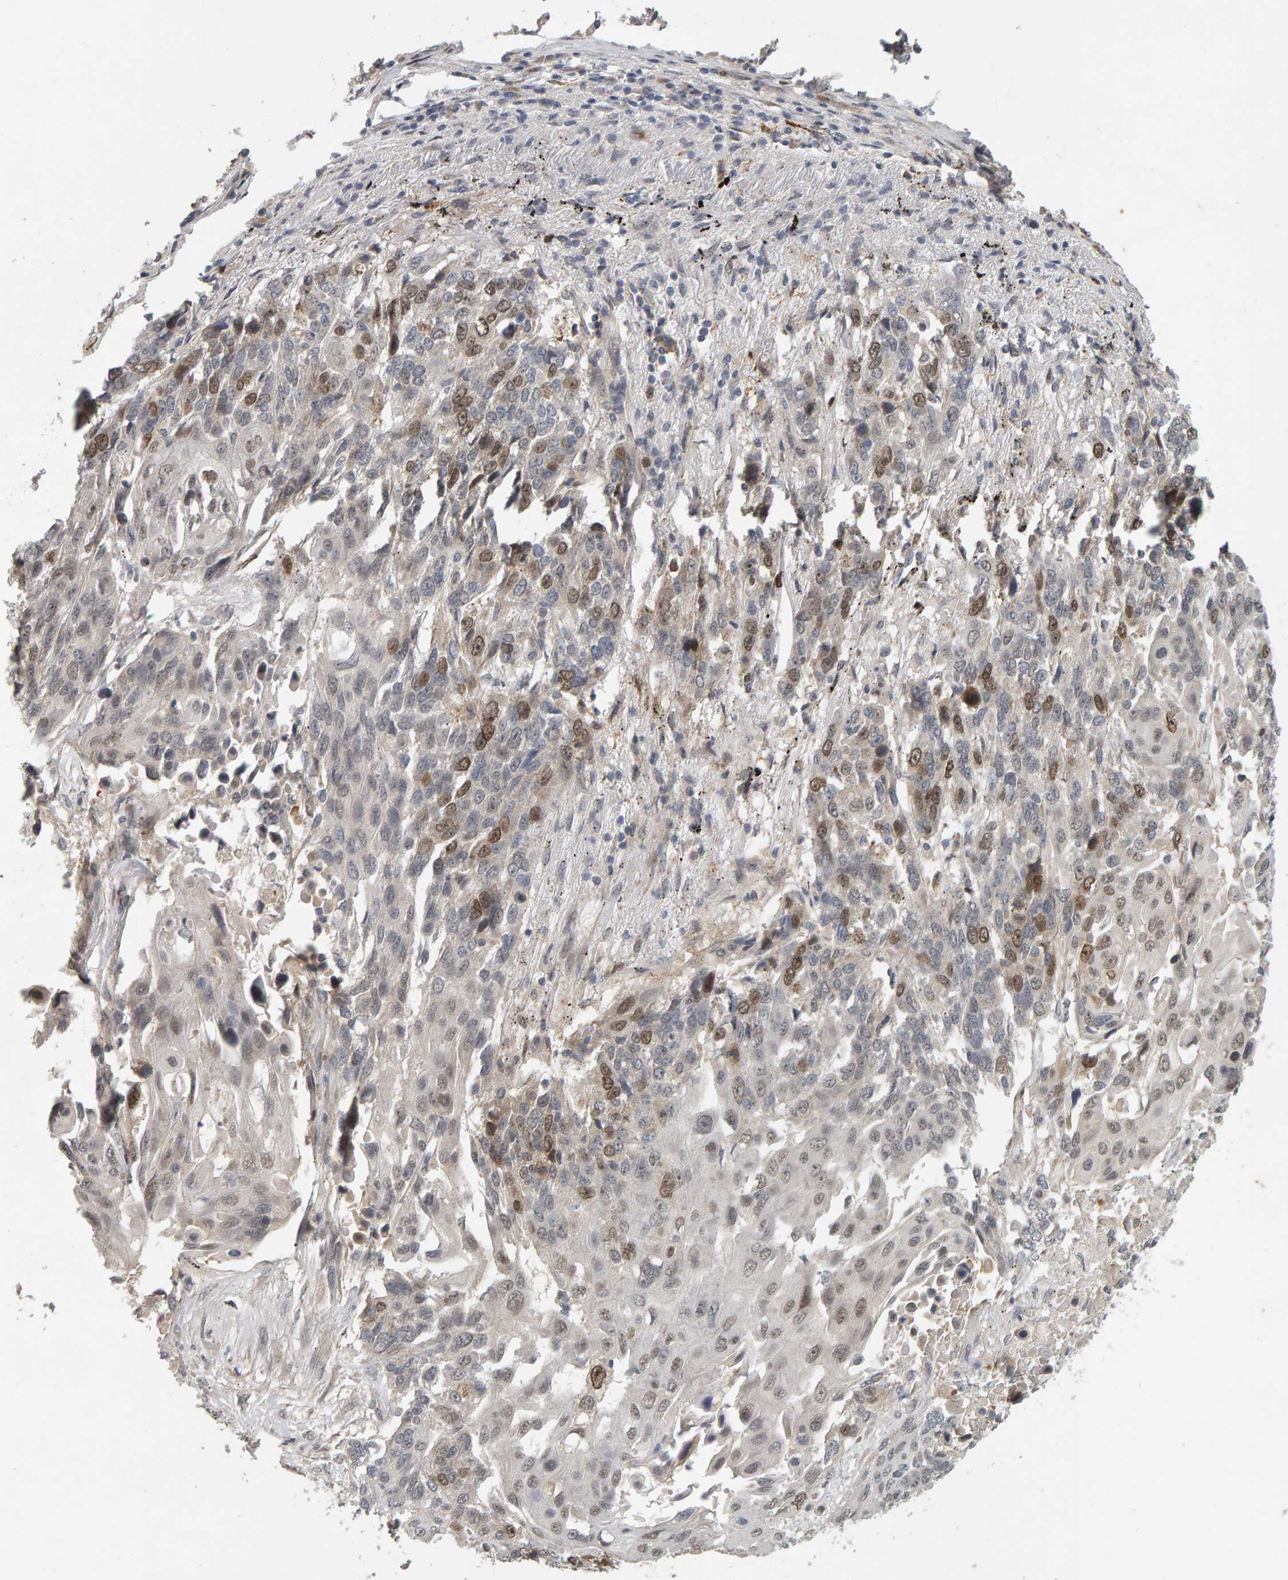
{"staining": {"intensity": "strong", "quantity": "25%-75%", "location": "nuclear"}, "tissue": "lung cancer", "cell_type": "Tumor cells", "image_type": "cancer", "snomed": [{"axis": "morphology", "description": "Squamous cell carcinoma, NOS"}, {"axis": "topography", "description": "Lung"}], "caption": "An immunohistochemistry (IHC) micrograph of tumor tissue is shown. Protein staining in brown shows strong nuclear positivity in lung cancer (squamous cell carcinoma) within tumor cells. The protein of interest is stained brown, and the nuclei are stained in blue (DAB (3,3'-diaminobenzidine) IHC with brightfield microscopy, high magnification).", "gene": "CDCA5", "patient": {"sex": "male", "age": 66}}